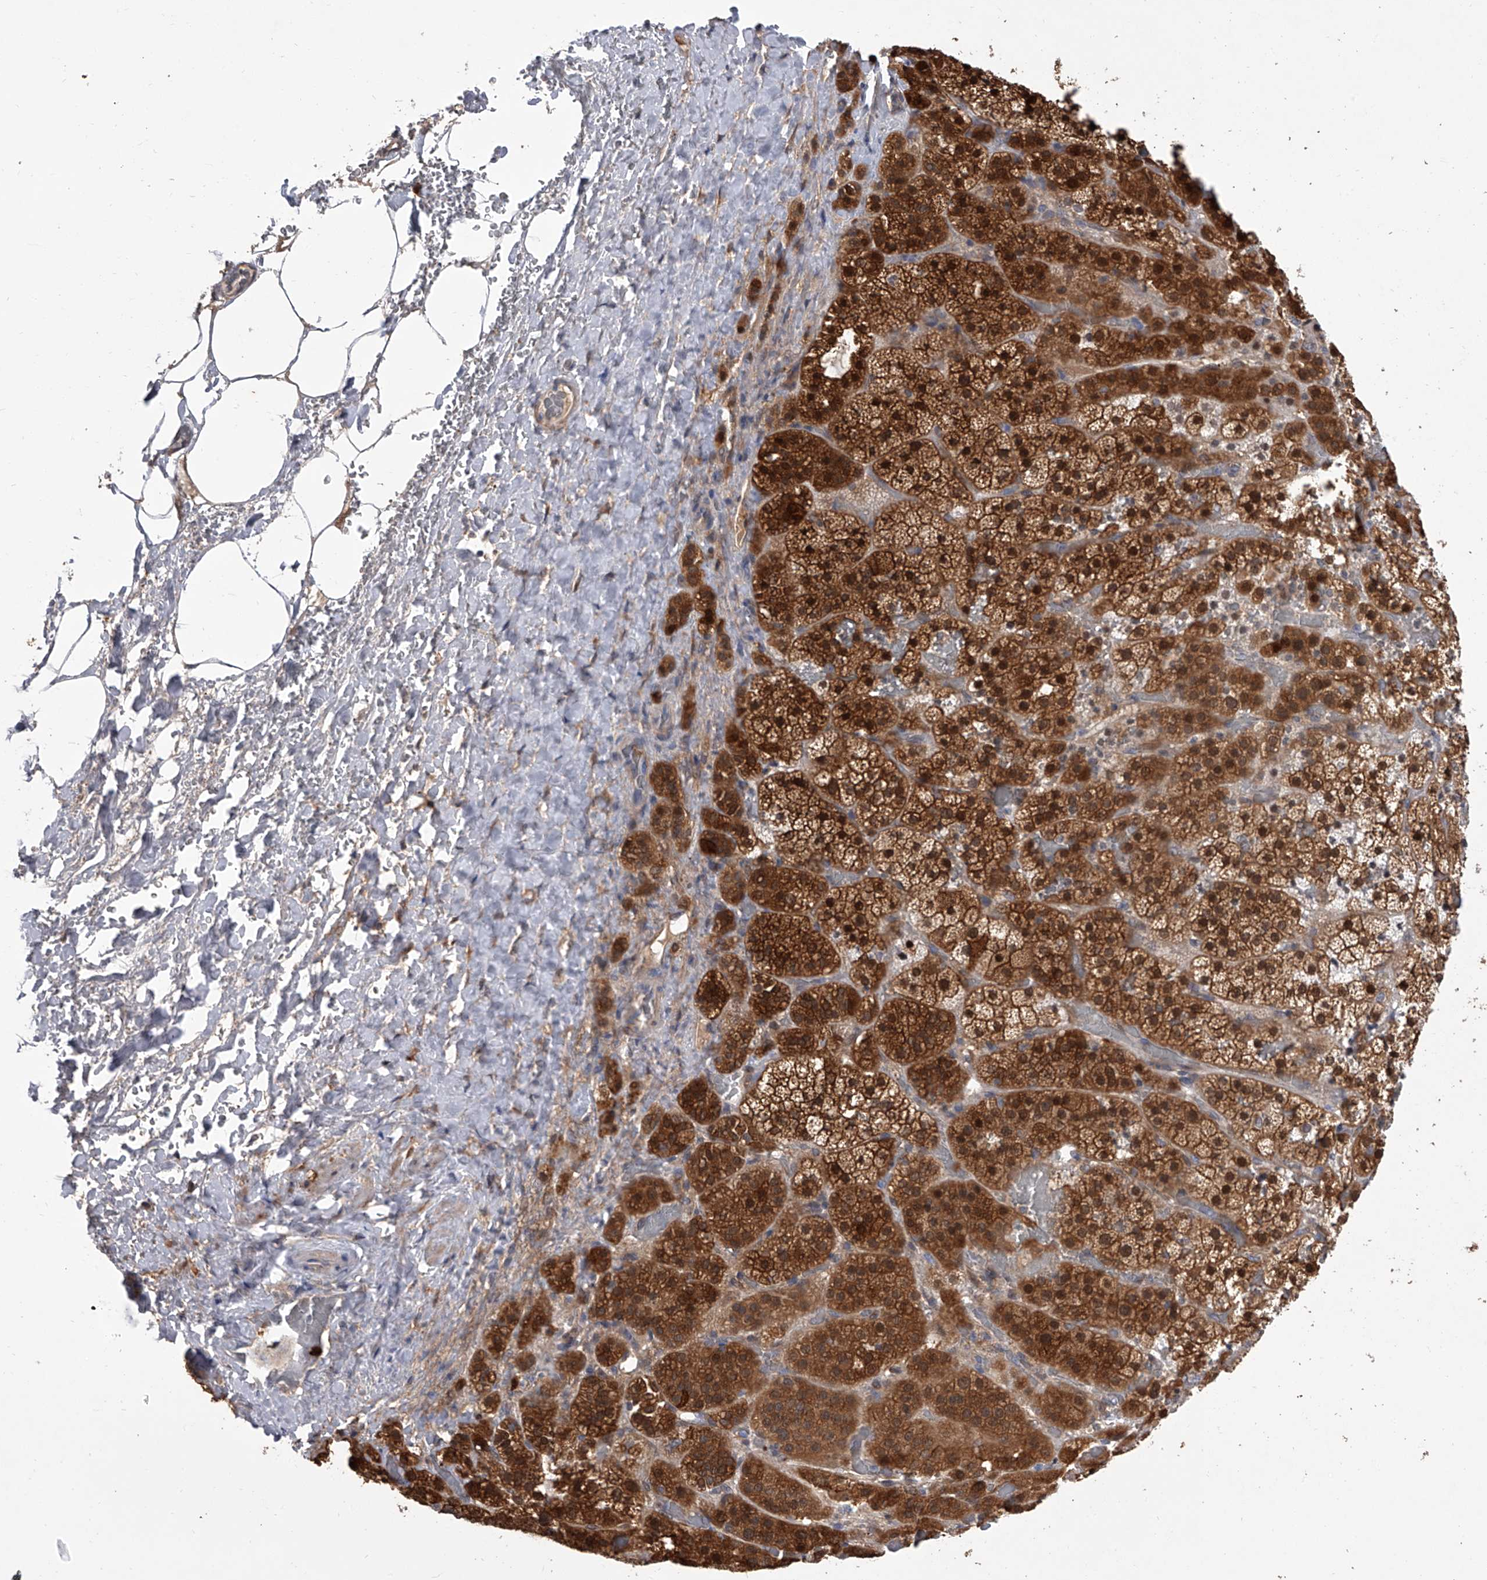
{"staining": {"intensity": "strong", "quantity": ">75%", "location": "cytoplasmic/membranous,nuclear"}, "tissue": "adrenal gland", "cell_type": "Glandular cells", "image_type": "normal", "snomed": [{"axis": "morphology", "description": "Normal tissue, NOS"}, {"axis": "topography", "description": "Adrenal gland"}], "caption": "Benign adrenal gland was stained to show a protein in brown. There is high levels of strong cytoplasmic/membranous,nuclear expression in approximately >75% of glandular cells. The staining is performed using DAB (3,3'-diaminobenzidine) brown chromogen to label protein expression. The nuclei are counter-stained blue using hematoxylin.", "gene": "BHLHE23", "patient": {"sex": "male", "age": 57}}